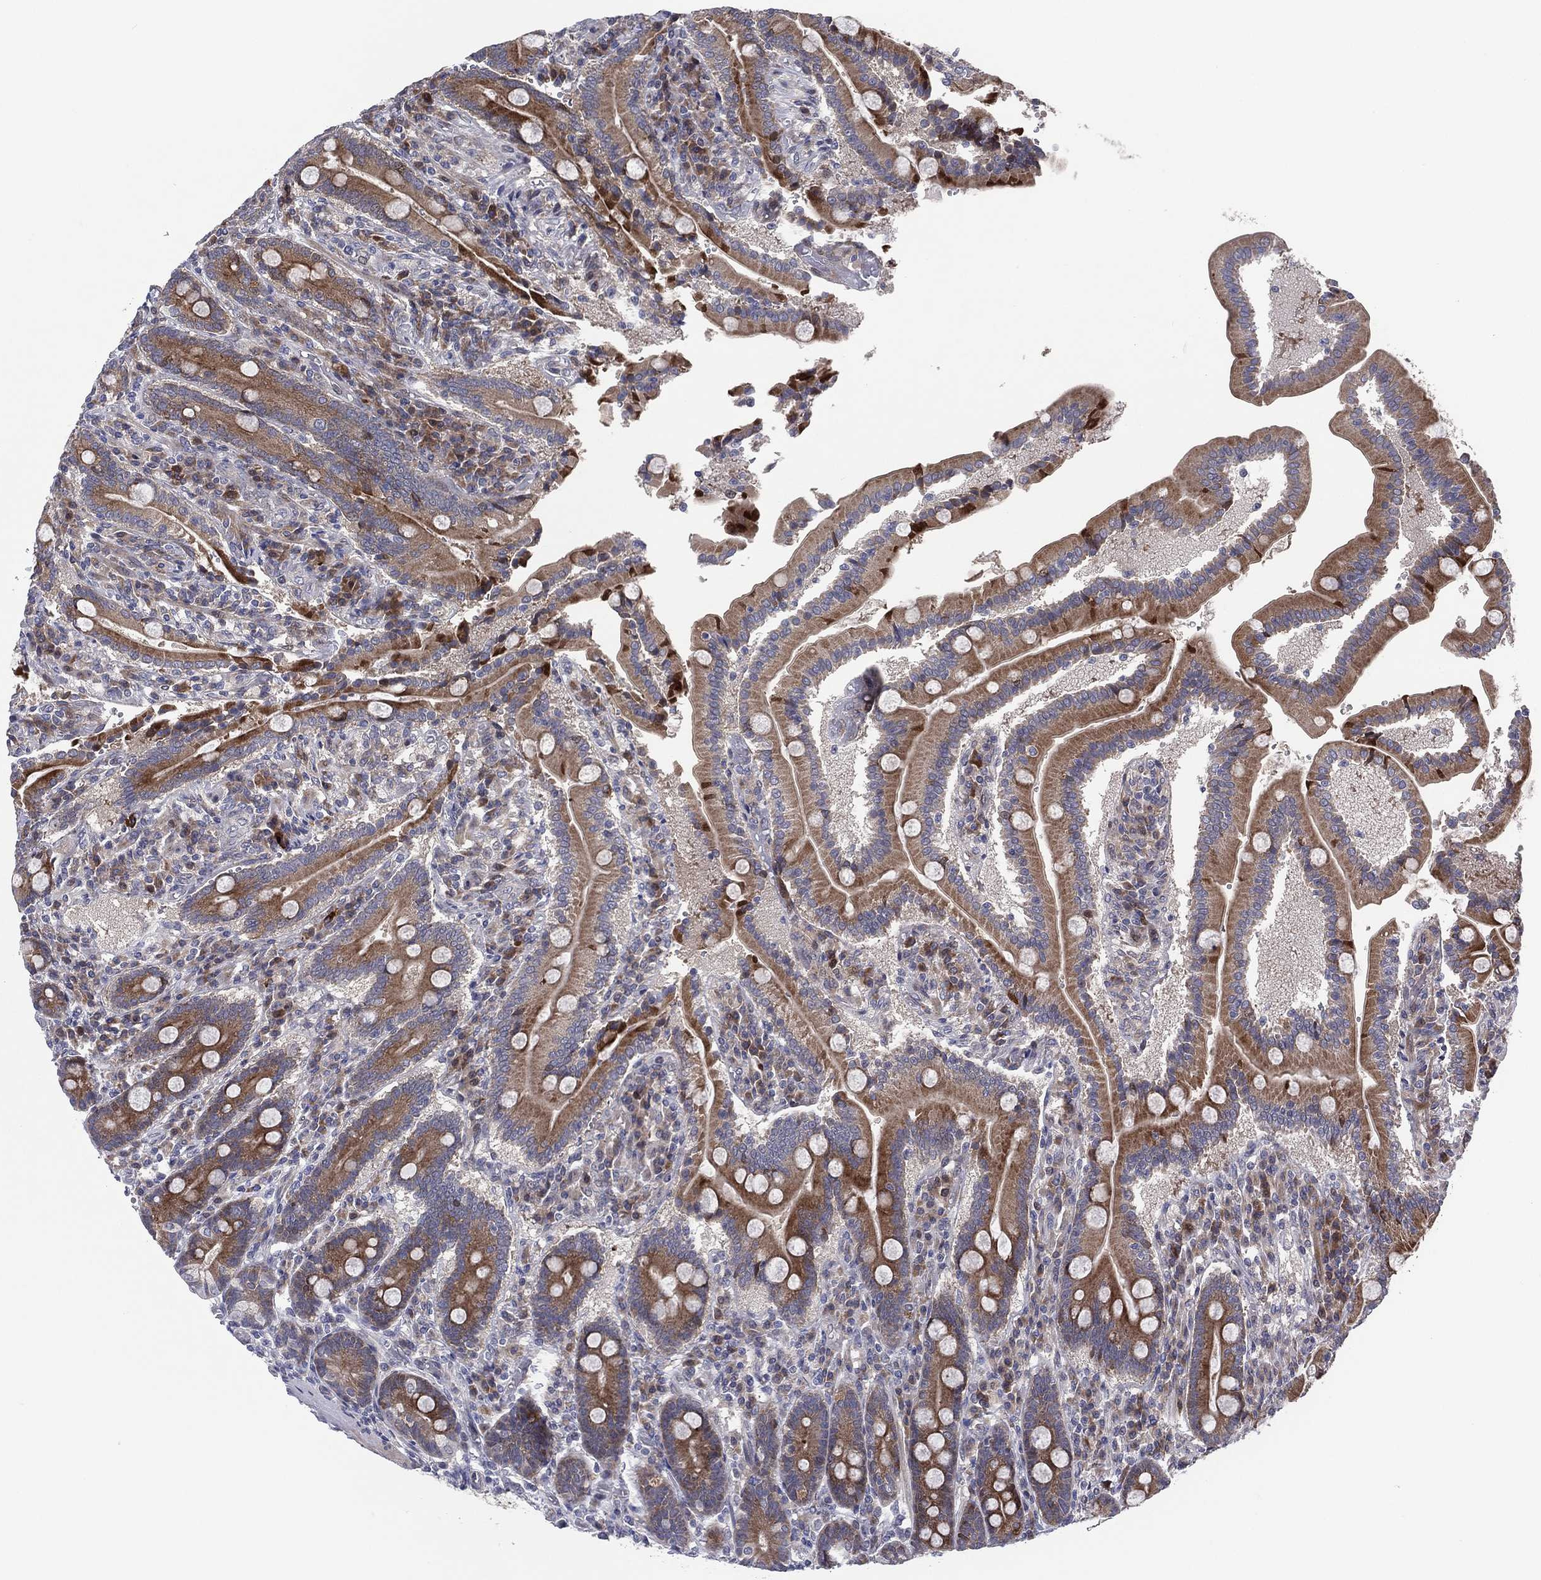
{"staining": {"intensity": "strong", "quantity": ">75%", "location": "cytoplasmic/membranous"}, "tissue": "duodenum", "cell_type": "Glandular cells", "image_type": "normal", "snomed": [{"axis": "morphology", "description": "Normal tissue, NOS"}, {"axis": "topography", "description": "Duodenum"}], "caption": "An IHC histopathology image of normal tissue is shown. Protein staining in brown labels strong cytoplasmic/membranous positivity in duodenum within glandular cells. (DAB (3,3'-diaminobenzidine) IHC with brightfield microscopy, high magnification).", "gene": "UTP14A", "patient": {"sex": "female", "age": 62}}